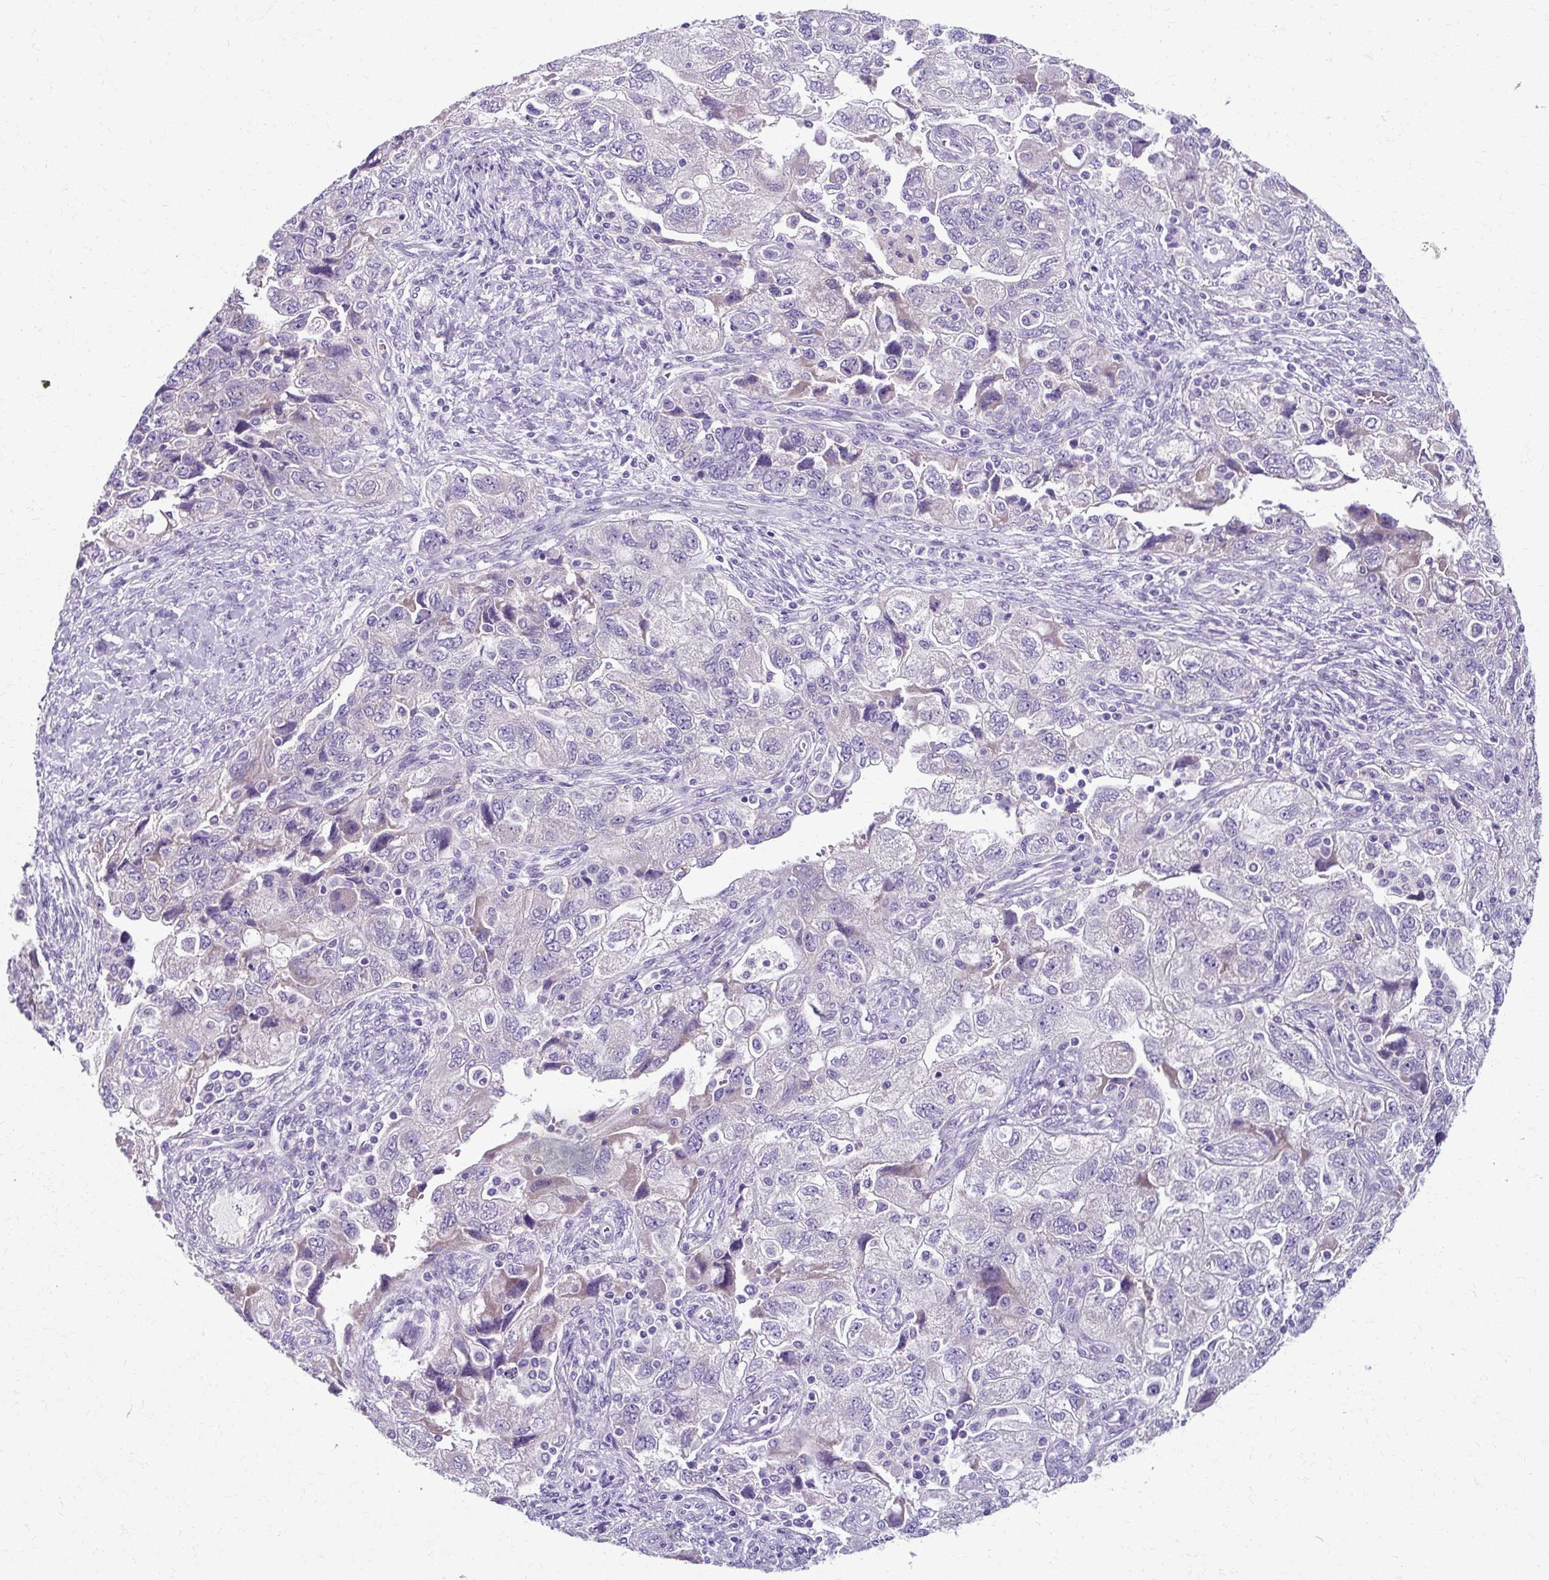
{"staining": {"intensity": "negative", "quantity": "none", "location": "none"}, "tissue": "ovarian cancer", "cell_type": "Tumor cells", "image_type": "cancer", "snomed": [{"axis": "morphology", "description": "Carcinoma, NOS"}, {"axis": "morphology", "description": "Cystadenocarcinoma, serous, NOS"}, {"axis": "topography", "description": "Ovary"}], "caption": "The photomicrograph shows no significant staining in tumor cells of ovarian carcinoma. (IHC, brightfield microscopy, high magnification).", "gene": "ZNF555", "patient": {"sex": "female", "age": 69}}